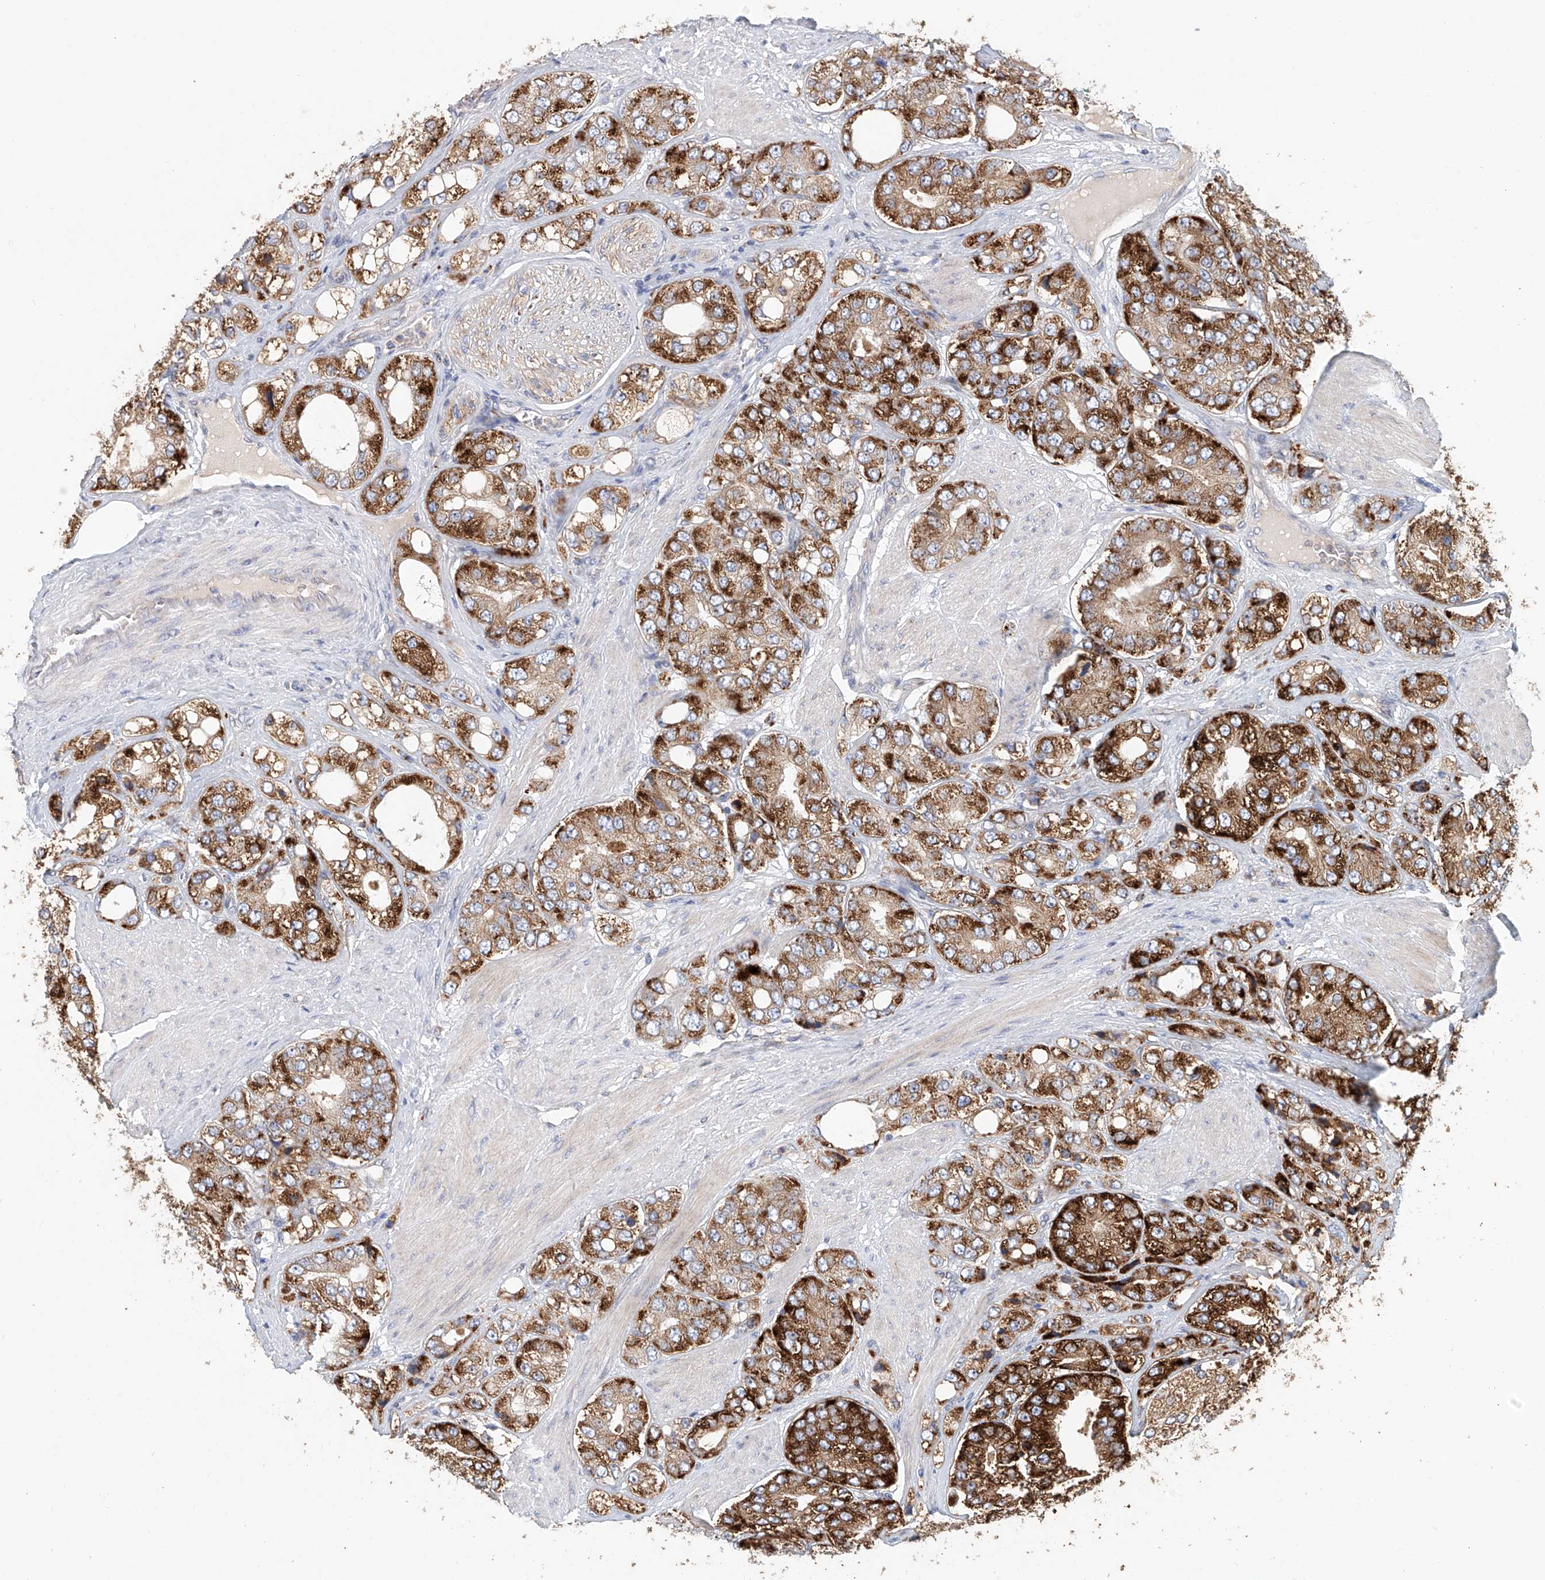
{"staining": {"intensity": "strong", "quantity": ">75%", "location": "cytoplasmic/membranous"}, "tissue": "prostate cancer", "cell_type": "Tumor cells", "image_type": "cancer", "snomed": [{"axis": "morphology", "description": "Adenocarcinoma, High grade"}, {"axis": "topography", "description": "Prostate"}], "caption": "Immunohistochemistry (IHC) image of prostate adenocarcinoma (high-grade) stained for a protein (brown), which demonstrates high levels of strong cytoplasmic/membranous expression in about >75% of tumor cells.", "gene": "HGSNAT", "patient": {"sex": "male", "age": 50}}